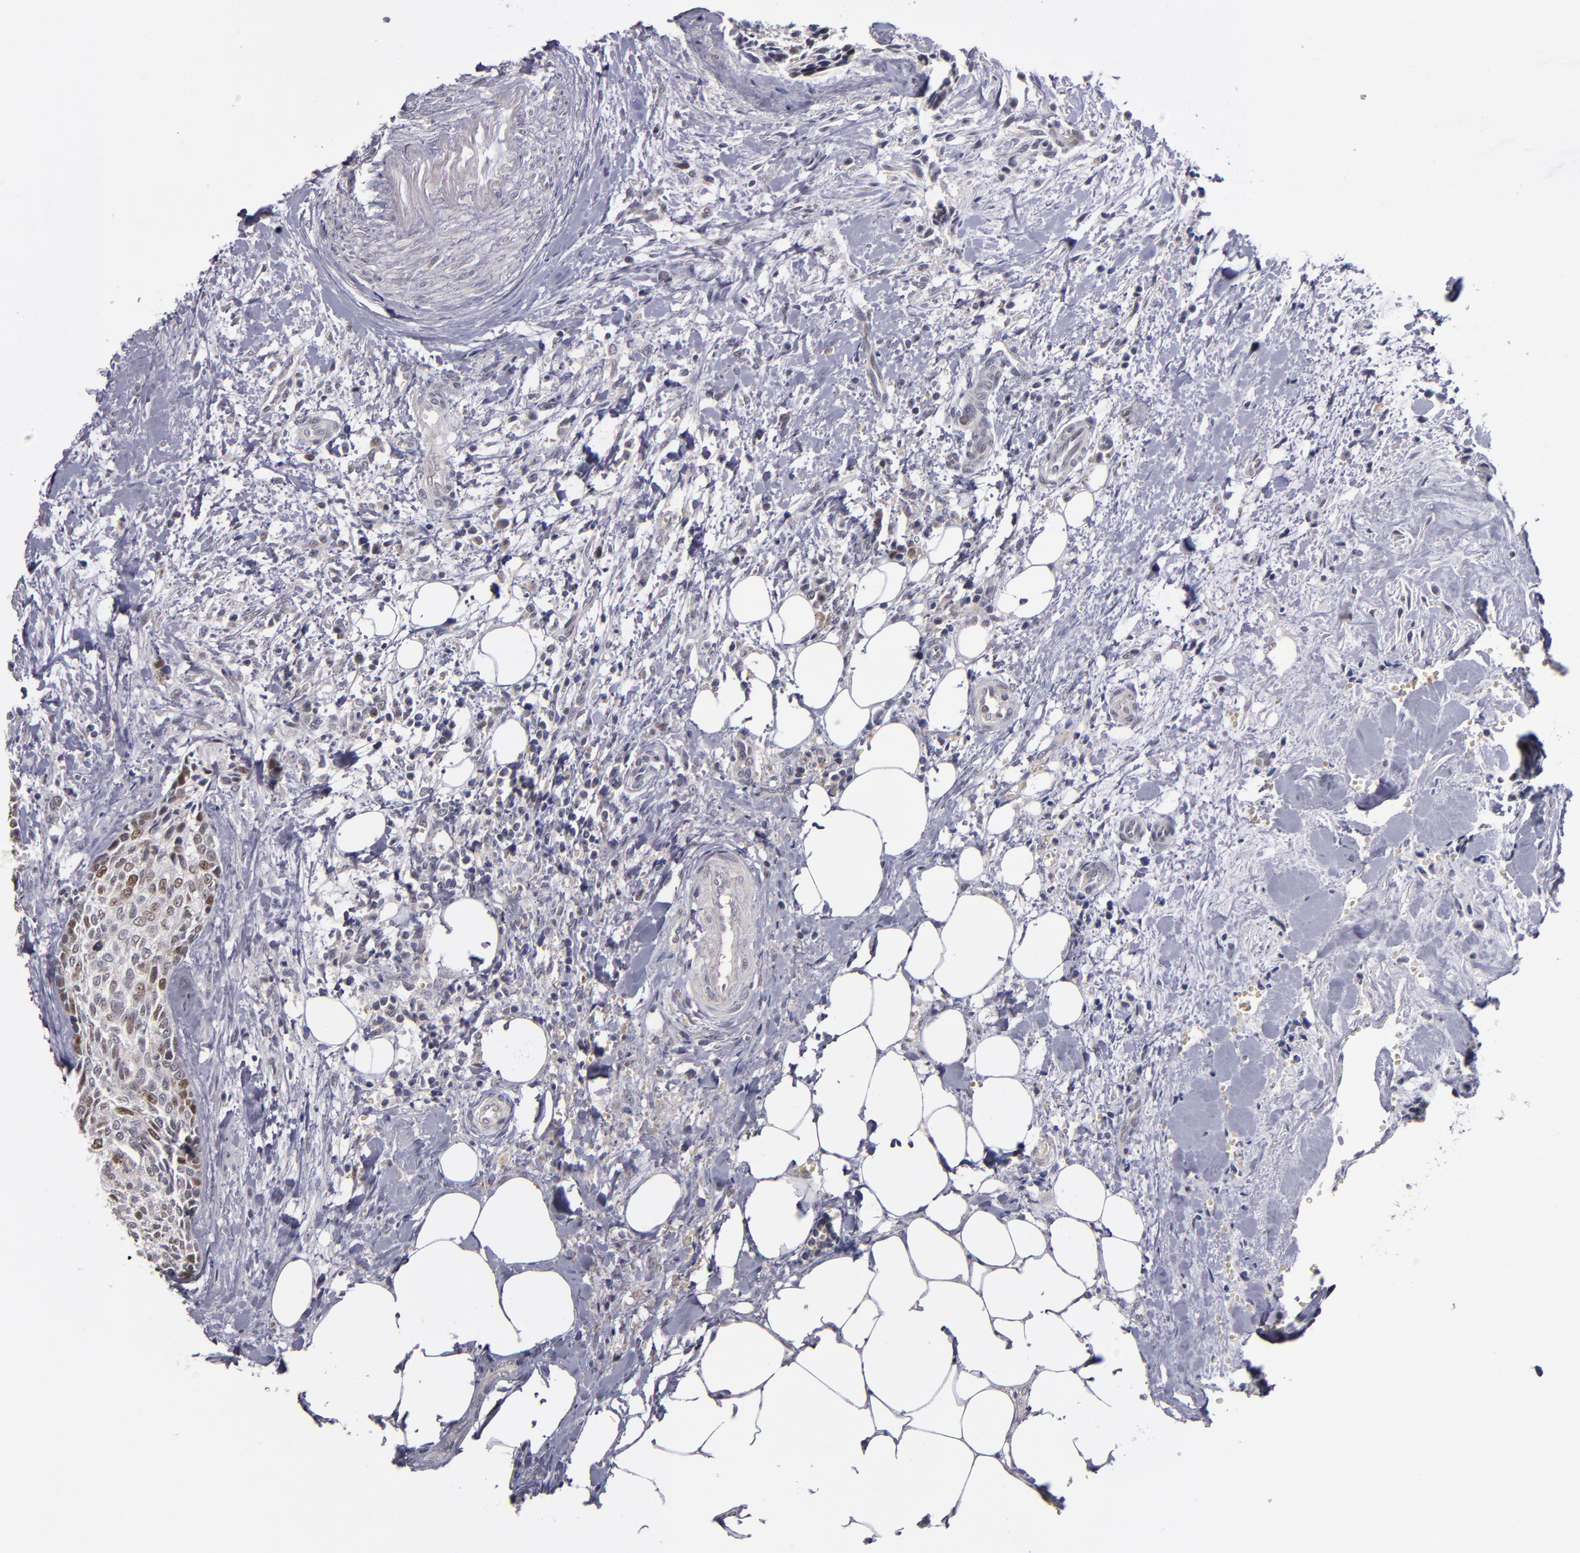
{"staining": {"intensity": "strong", "quantity": "<25%", "location": "nuclear"}, "tissue": "head and neck cancer", "cell_type": "Tumor cells", "image_type": "cancer", "snomed": [{"axis": "morphology", "description": "Squamous cell carcinoma, NOS"}, {"axis": "topography", "description": "Salivary gland"}, {"axis": "topography", "description": "Head-Neck"}], "caption": "A high-resolution micrograph shows IHC staining of head and neck cancer, which reveals strong nuclear staining in about <25% of tumor cells.", "gene": "CDC7", "patient": {"sex": "male", "age": 70}}